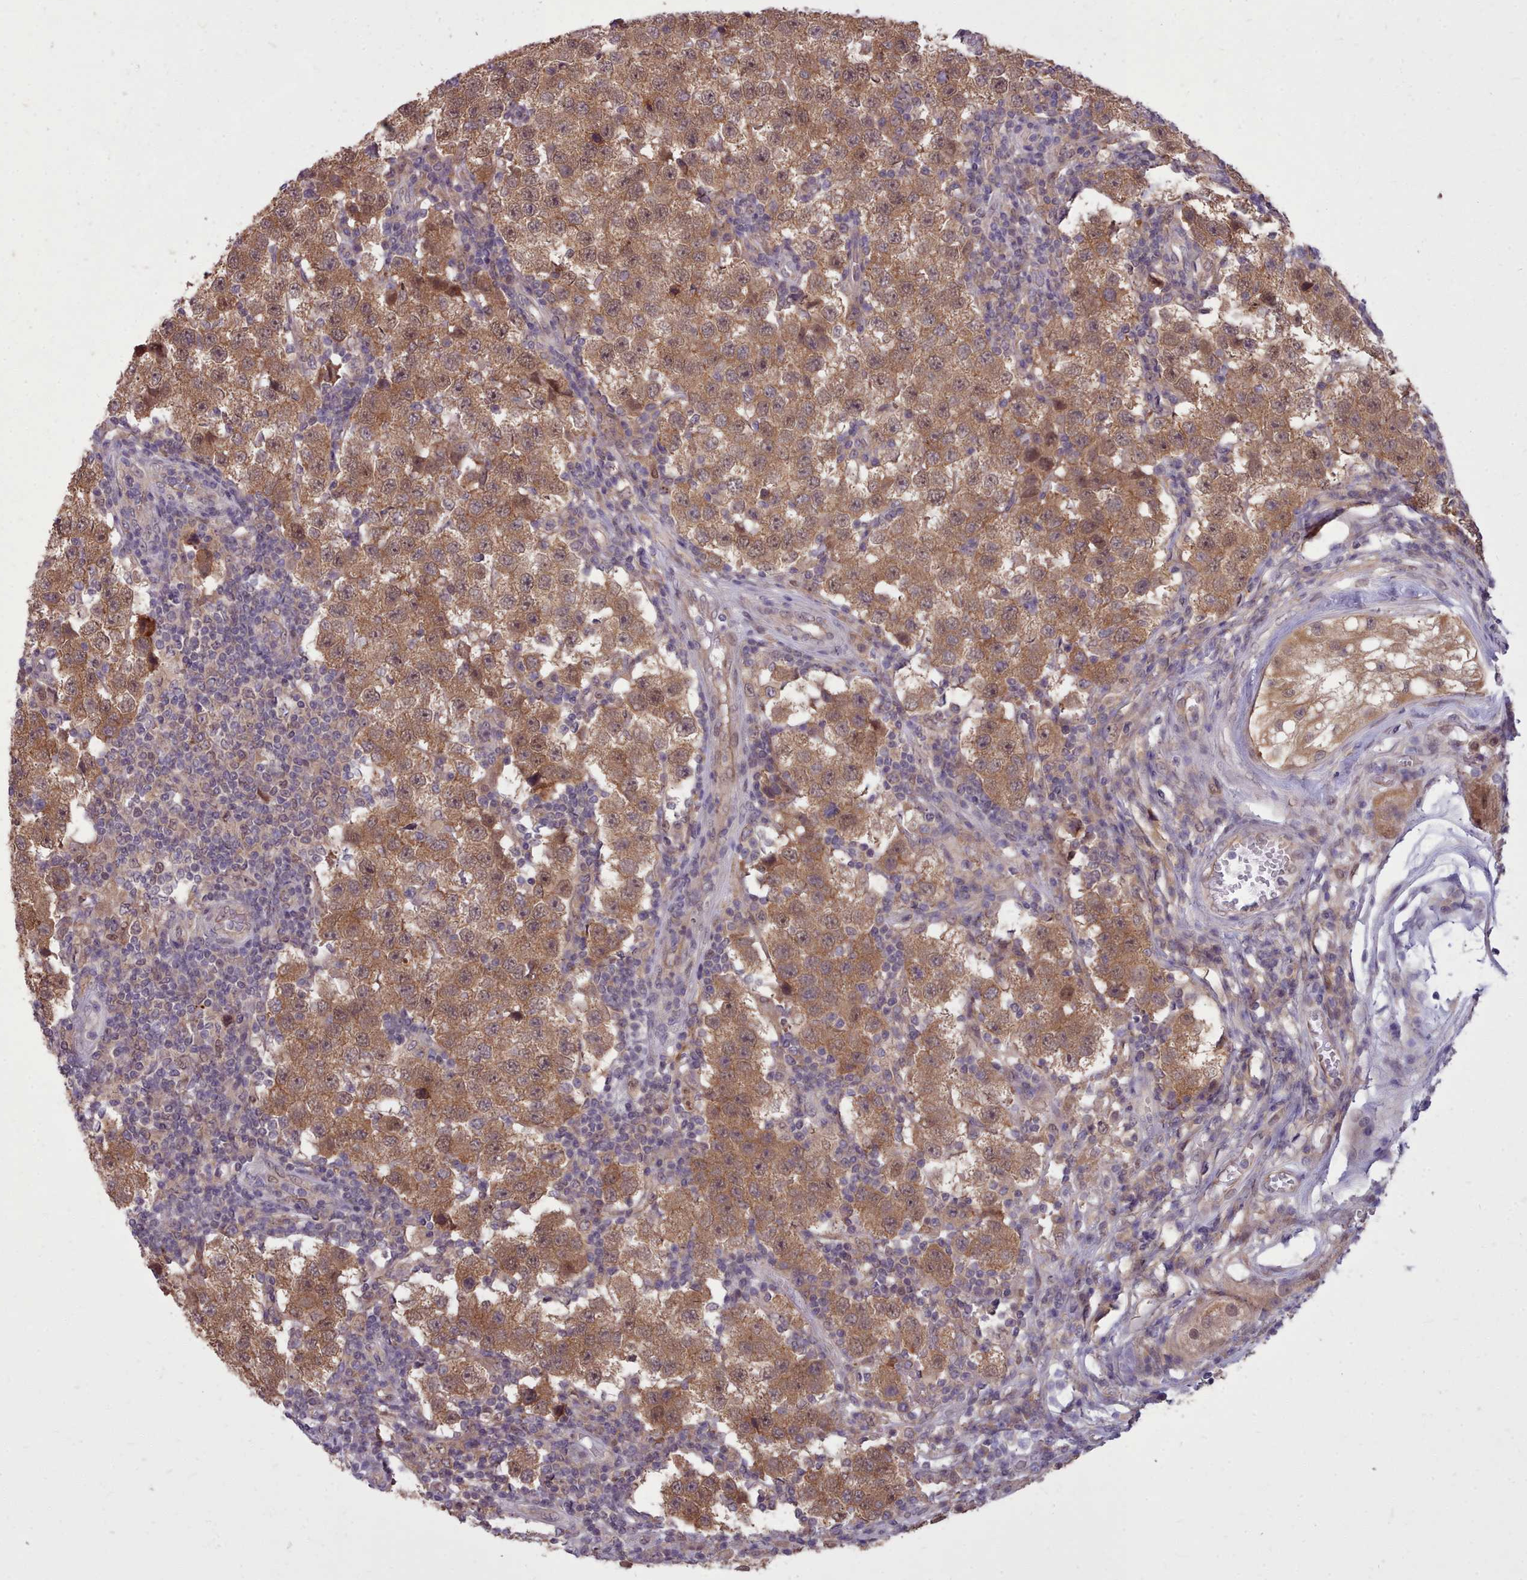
{"staining": {"intensity": "moderate", "quantity": ">75%", "location": "cytoplasmic/membranous"}, "tissue": "testis cancer", "cell_type": "Tumor cells", "image_type": "cancer", "snomed": [{"axis": "morphology", "description": "Seminoma, NOS"}, {"axis": "topography", "description": "Testis"}], "caption": "A brown stain shows moderate cytoplasmic/membranous positivity of a protein in testis seminoma tumor cells.", "gene": "AHCY", "patient": {"sex": "male", "age": 34}}